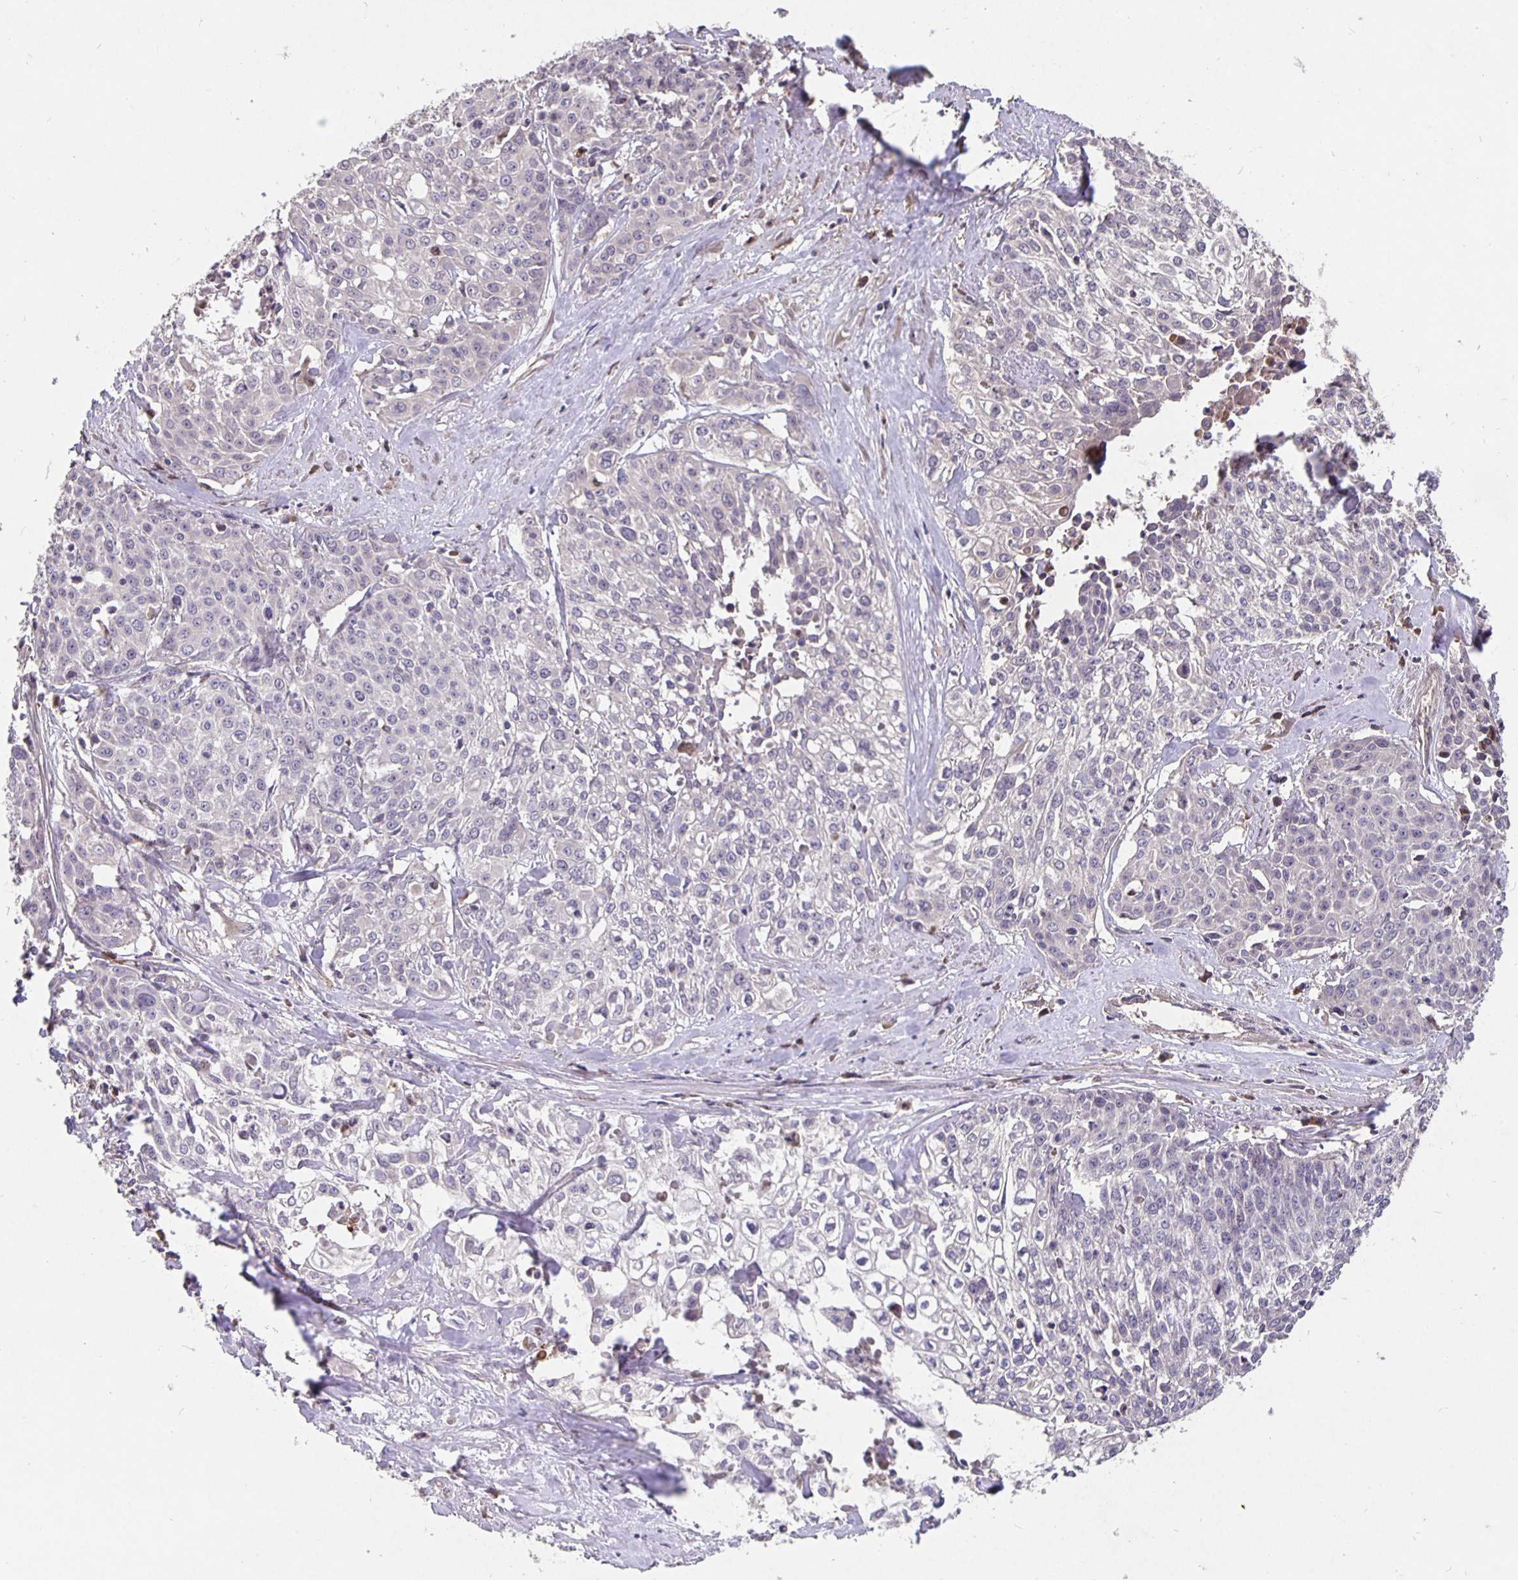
{"staining": {"intensity": "negative", "quantity": "none", "location": "none"}, "tissue": "cervical cancer", "cell_type": "Tumor cells", "image_type": "cancer", "snomed": [{"axis": "morphology", "description": "Squamous cell carcinoma, NOS"}, {"axis": "topography", "description": "Cervix"}], "caption": "This image is of cervical squamous cell carcinoma stained with immunohistochemistry (IHC) to label a protein in brown with the nuclei are counter-stained blue. There is no positivity in tumor cells.", "gene": "NOG", "patient": {"sex": "female", "age": 39}}